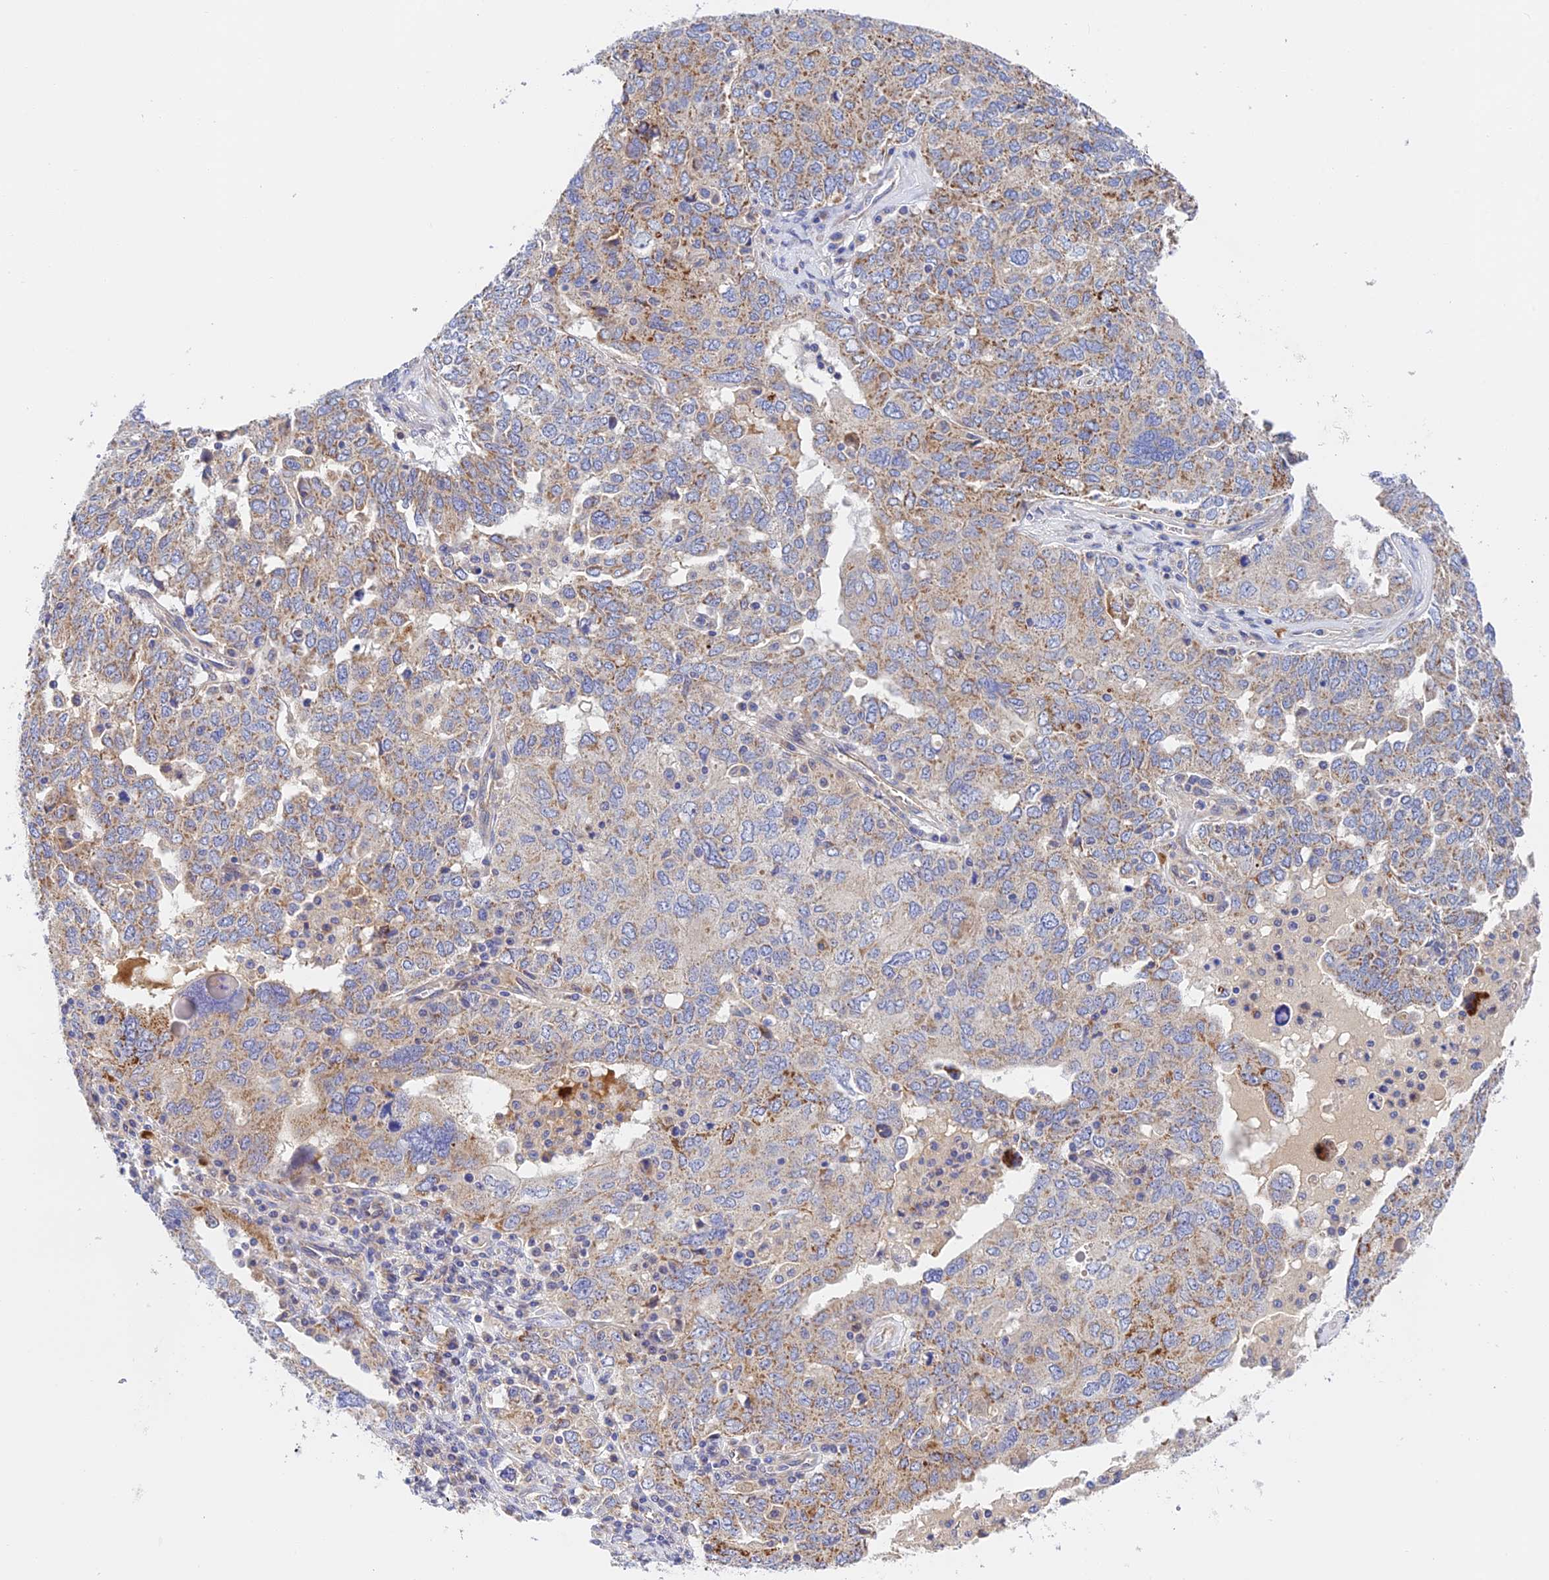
{"staining": {"intensity": "moderate", "quantity": "25%-75%", "location": "cytoplasmic/membranous"}, "tissue": "ovarian cancer", "cell_type": "Tumor cells", "image_type": "cancer", "snomed": [{"axis": "morphology", "description": "Carcinoma, endometroid"}, {"axis": "topography", "description": "Ovary"}], "caption": "Moderate cytoplasmic/membranous staining for a protein is appreciated in about 25%-75% of tumor cells of ovarian endometroid carcinoma using IHC.", "gene": "RANBP6", "patient": {"sex": "female", "age": 62}}